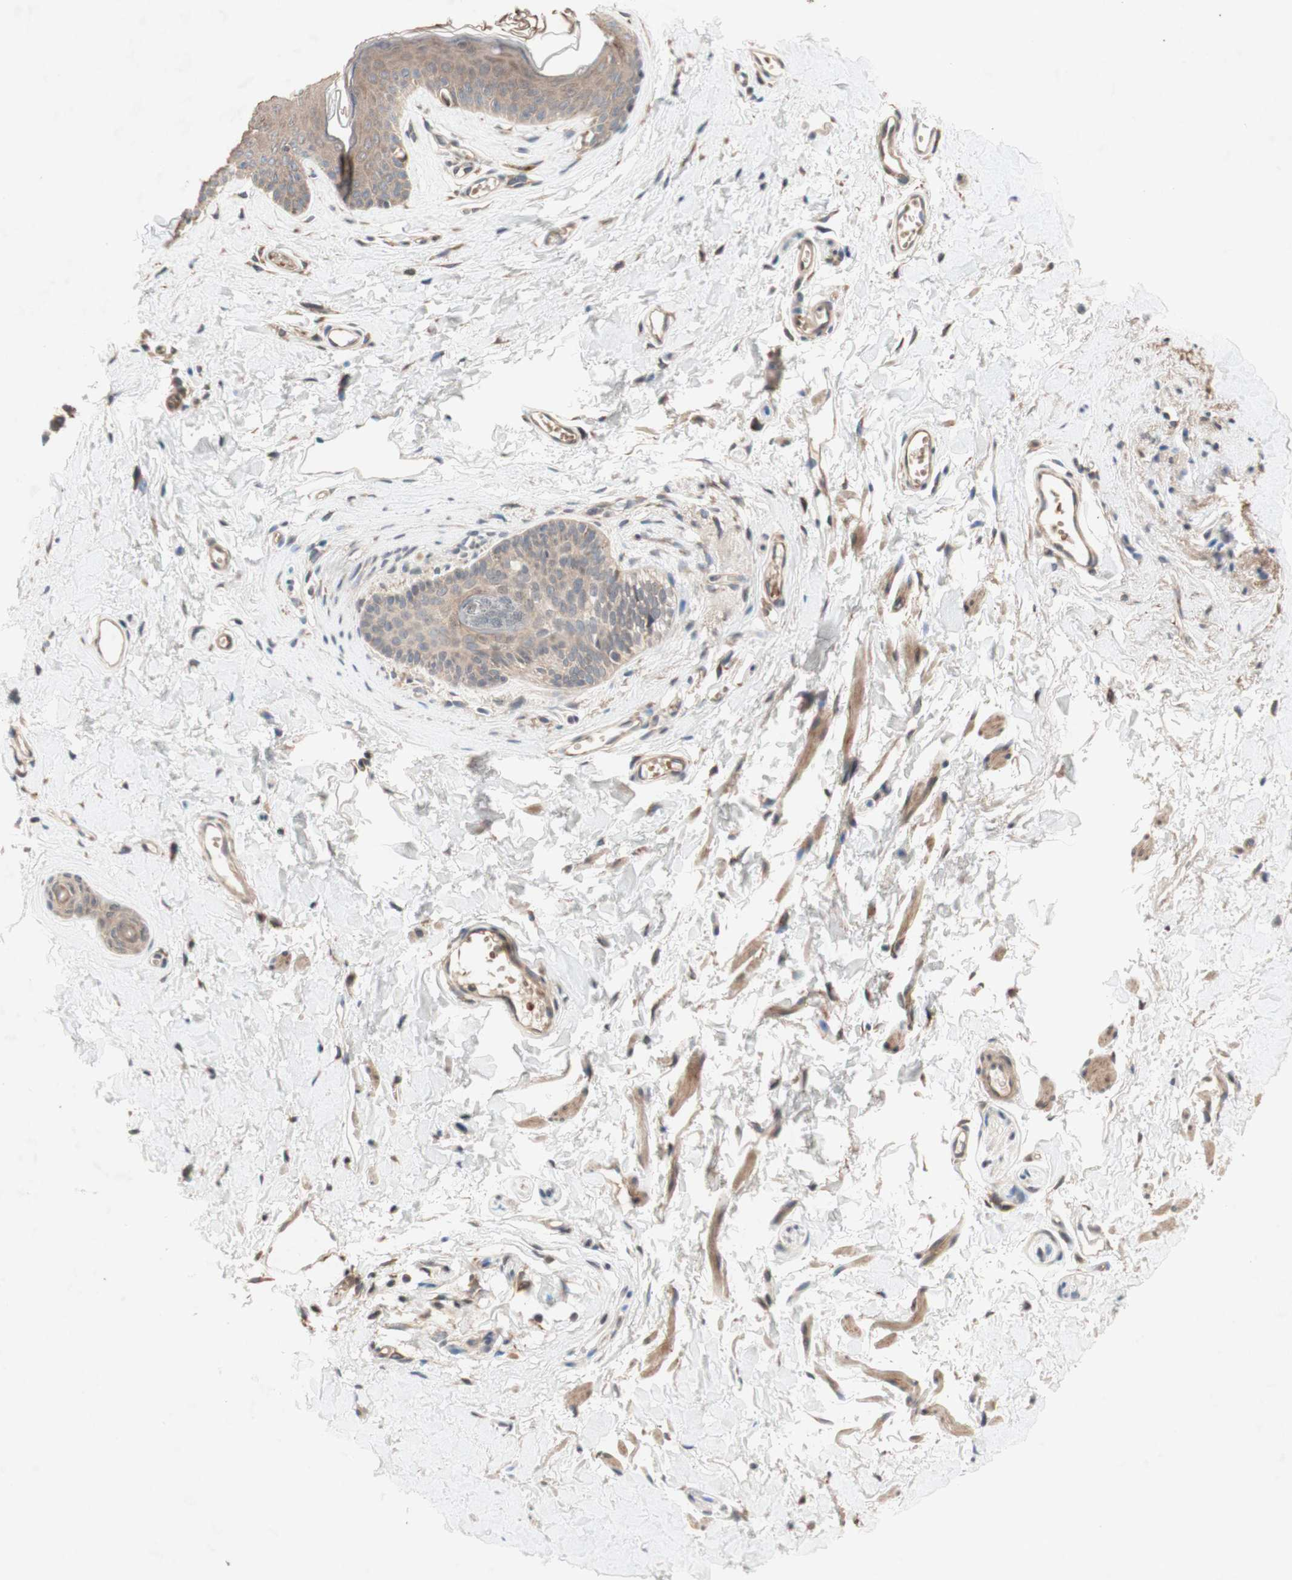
{"staining": {"intensity": "moderate", "quantity": ">75%", "location": "cytoplasmic/membranous"}, "tissue": "skin", "cell_type": "Epidermal cells", "image_type": "normal", "snomed": [{"axis": "morphology", "description": "Normal tissue, NOS"}, {"axis": "morphology", "description": "Inflammation, NOS"}, {"axis": "topography", "description": "Vulva"}], "caption": "Epidermal cells reveal medium levels of moderate cytoplasmic/membranous staining in approximately >75% of cells in benign human skin.", "gene": "DDOST", "patient": {"sex": "female", "age": 84}}